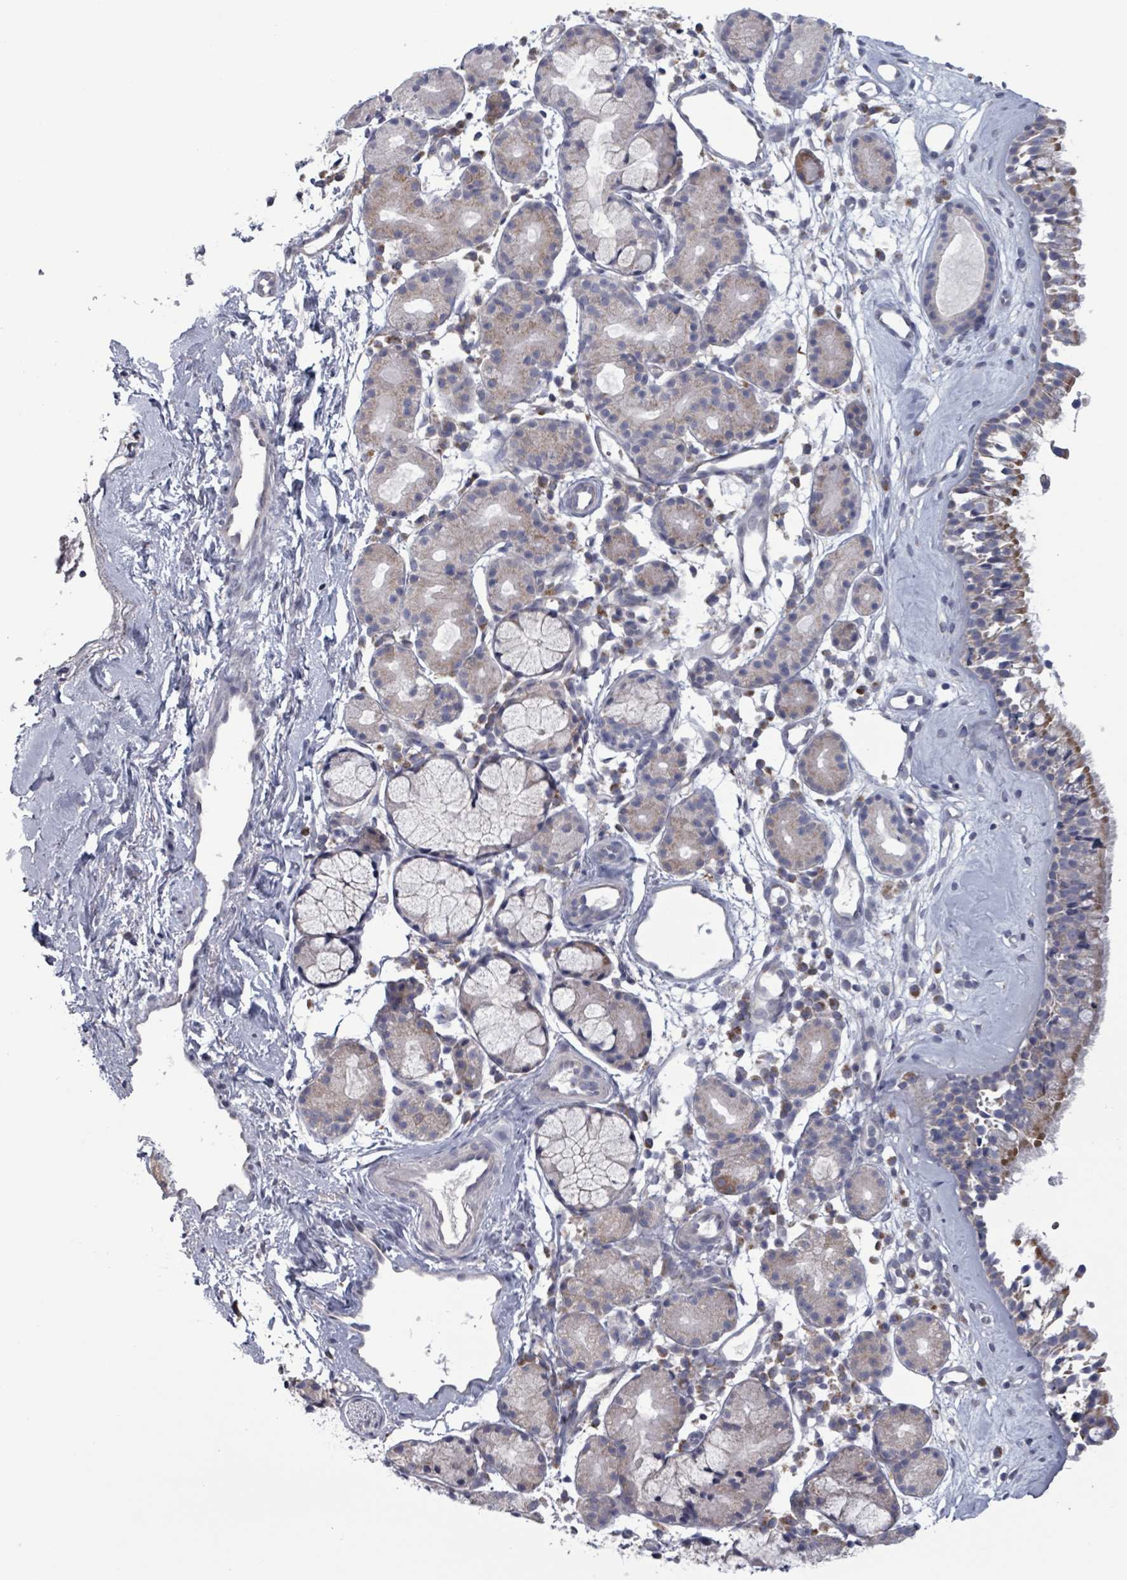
{"staining": {"intensity": "moderate", "quantity": "<25%", "location": "cytoplasmic/membranous"}, "tissue": "nasopharynx", "cell_type": "Respiratory epithelial cells", "image_type": "normal", "snomed": [{"axis": "morphology", "description": "Normal tissue, NOS"}, {"axis": "topography", "description": "Nasopharynx"}], "caption": "Approximately <25% of respiratory epithelial cells in normal nasopharynx demonstrate moderate cytoplasmic/membranous protein expression as visualized by brown immunohistochemical staining.", "gene": "FKBP1A", "patient": {"sex": "male", "age": 82}}